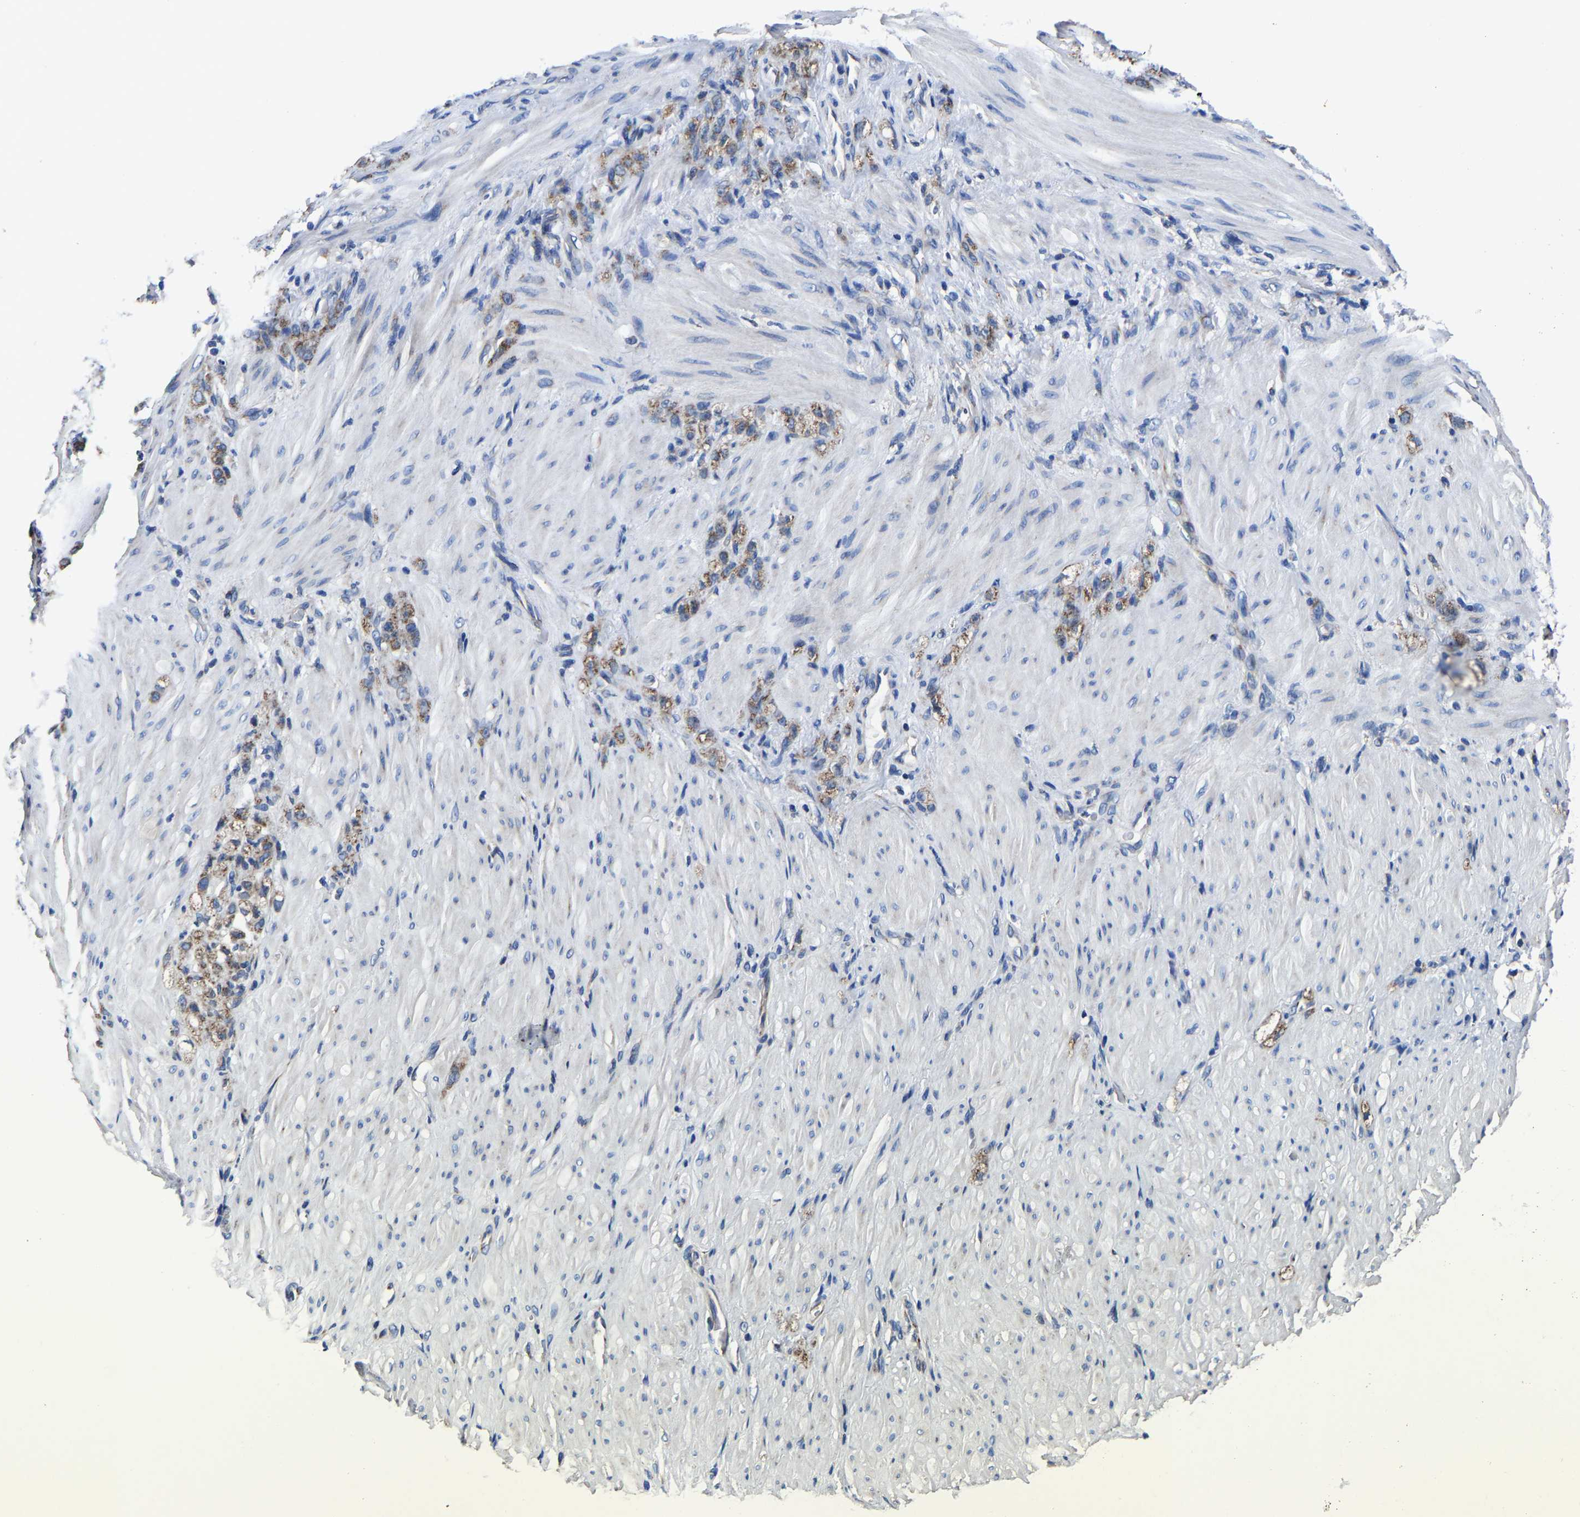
{"staining": {"intensity": "moderate", "quantity": ">75%", "location": "cytoplasmic/membranous"}, "tissue": "stomach cancer", "cell_type": "Tumor cells", "image_type": "cancer", "snomed": [{"axis": "morphology", "description": "Normal tissue, NOS"}, {"axis": "morphology", "description": "Adenocarcinoma, NOS"}, {"axis": "topography", "description": "Stomach"}], "caption": "A medium amount of moderate cytoplasmic/membranous positivity is identified in about >75% of tumor cells in stomach cancer tissue. (IHC, brightfield microscopy, high magnification).", "gene": "EBAG9", "patient": {"sex": "male", "age": 82}}